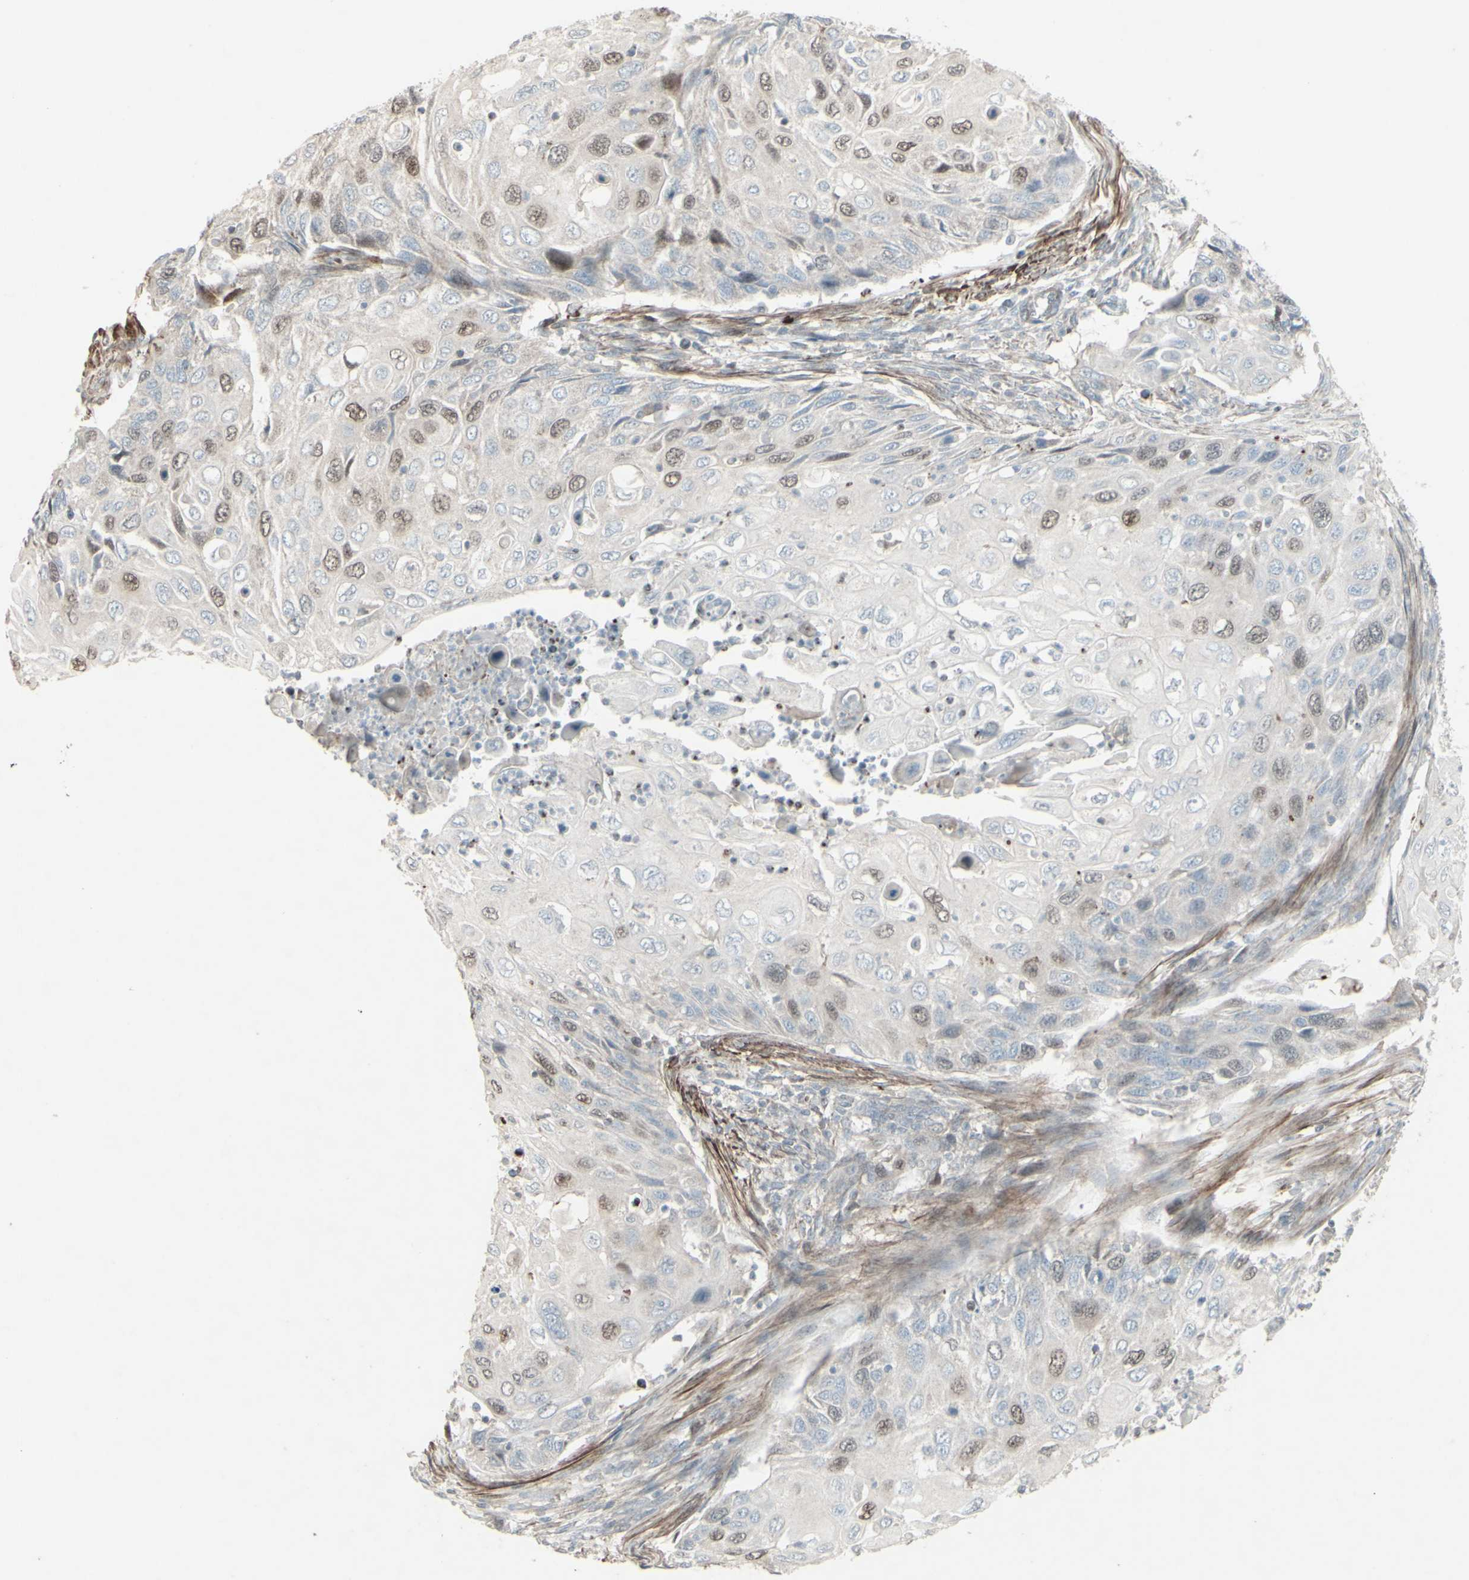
{"staining": {"intensity": "moderate", "quantity": "25%-75%", "location": "nuclear"}, "tissue": "cervical cancer", "cell_type": "Tumor cells", "image_type": "cancer", "snomed": [{"axis": "morphology", "description": "Squamous cell carcinoma, NOS"}, {"axis": "topography", "description": "Cervix"}], "caption": "Moderate nuclear expression is identified in approximately 25%-75% of tumor cells in cervical cancer. (Stains: DAB in brown, nuclei in blue, Microscopy: brightfield microscopy at high magnification).", "gene": "GMNN", "patient": {"sex": "female", "age": 70}}